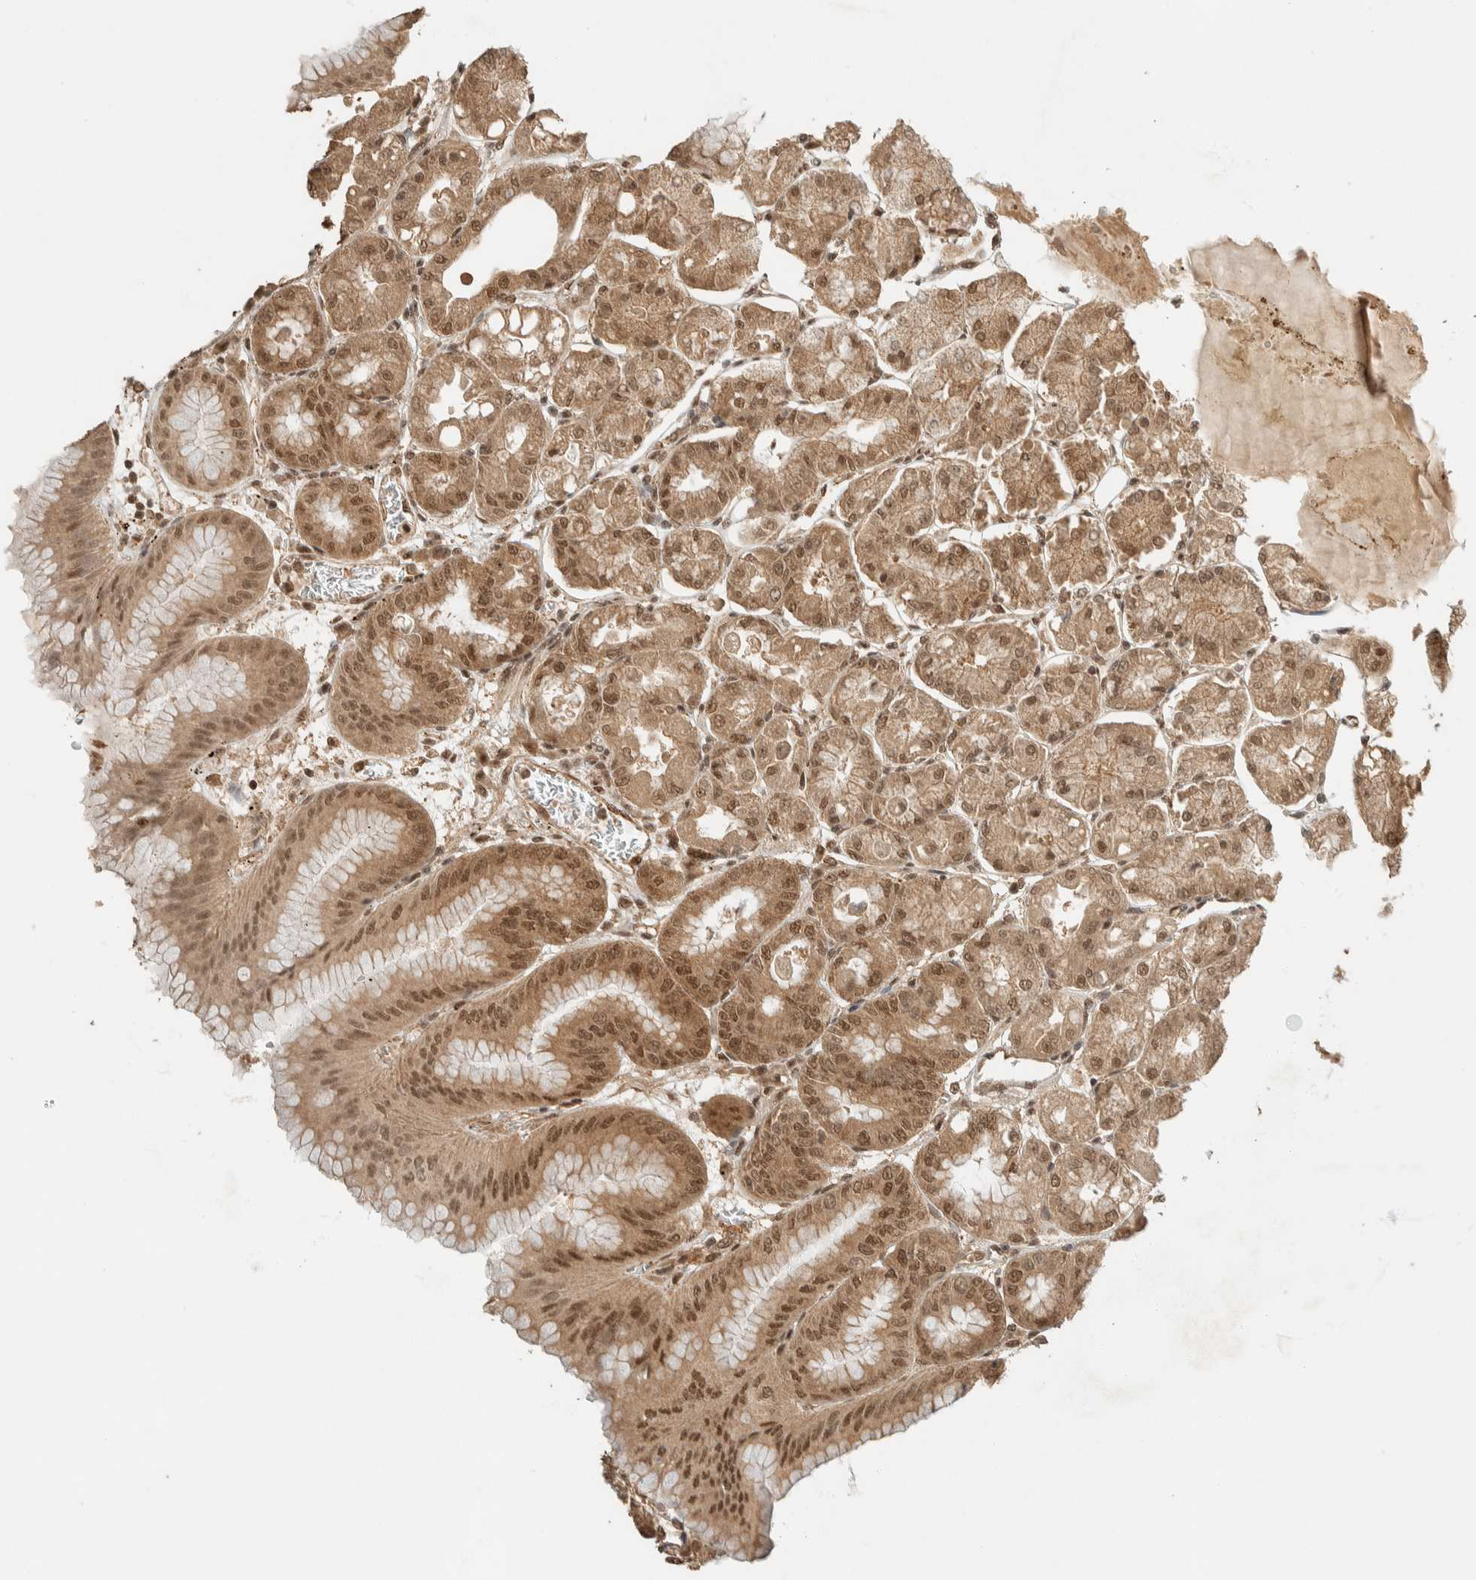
{"staining": {"intensity": "strong", "quantity": ">75%", "location": "cytoplasmic/membranous,nuclear"}, "tissue": "stomach", "cell_type": "Glandular cells", "image_type": "normal", "snomed": [{"axis": "morphology", "description": "Normal tissue, NOS"}, {"axis": "topography", "description": "Stomach, lower"}], "caption": "The image shows immunohistochemical staining of benign stomach. There is strong cytoplasmic/membranous,nuclear staining is appreciated in about >75% of glandular cells. The staining is performed using DAB (3,3'-diaminobenzidine) brown chromogen to label protein expression. The nuclei are counter-stained blue using hematoxylin.", "gene": "ZBTB2", "patient": {"sex": "male", "age": 71}}